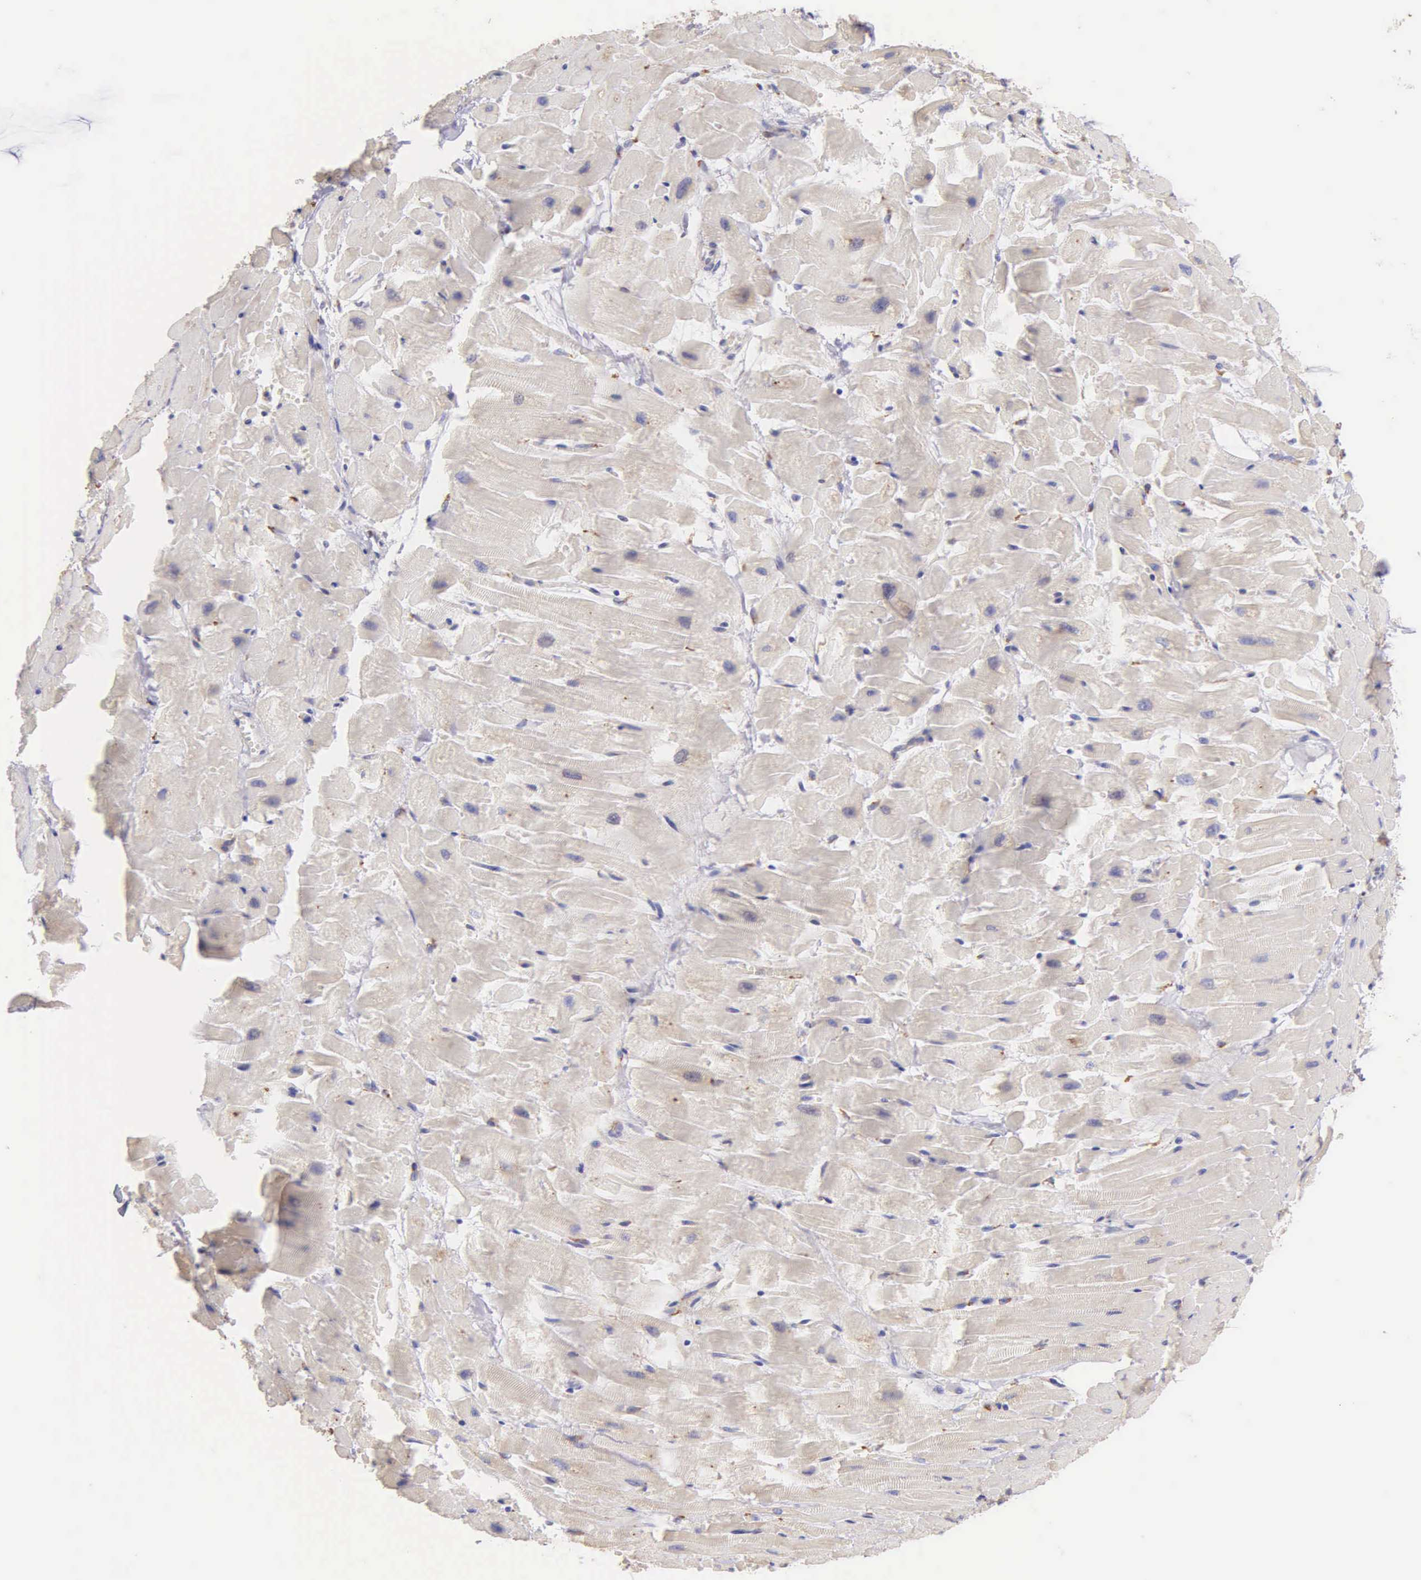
{"staining": {"intensity": "weak", "quantity": "<25%", "location": "cytoplasmic/membranous"}, "tissue": "heart muscle", "cell_type": "Cardiomyocytes", "image_type": "normal", "snomed": [{"axis": "morphology", "description": "Normal tissue, NOS"}, {"axis": "topography", "description": "Heart"}], "caption": "High magnification brightfield microscopy of unremarkable heart muscle stained with DAB (brown) and counterstained with hematoxylin (blue): cardiomyocytes show no significant staining. (Stains: DAB (3,3'-diaminobenzidine) IHC with hematoxylin counter stain, Microscopy: brightfield microscopy at high magnification).", "gene": "CKAP4", "patient": {"sex": "female", "age": 19}}